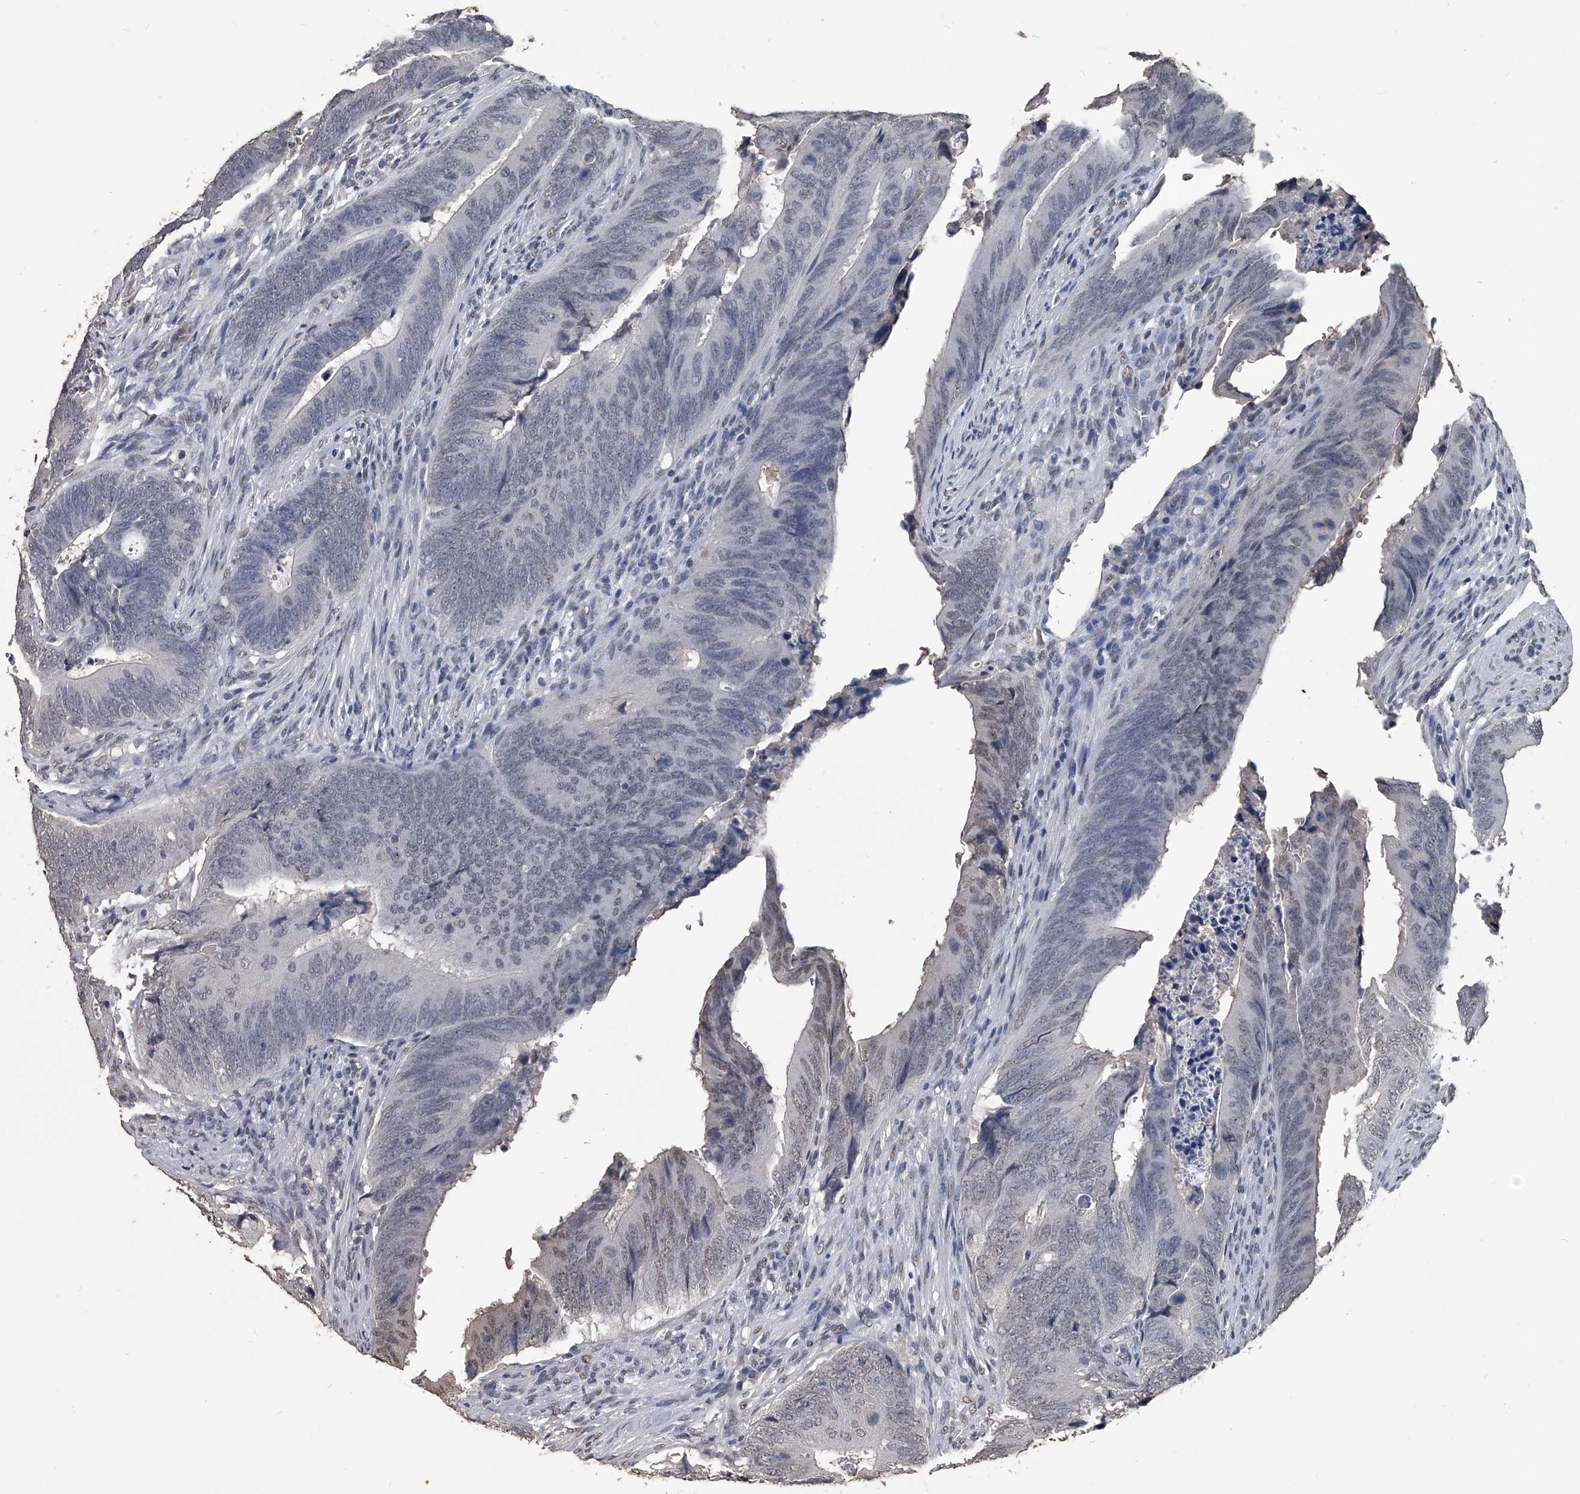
{"staining": {"intensity": "negative", "quantity": "none", "location": "none"}, "tissue": "colorectal cancer", "cell_type": "Tumor cells", "image_type": "cancer", "snomed": [{"axis": "morphology", "description": "Normal tissue, NOS"}, {"axis": "morphology", "description": "Adenocarcinoma, NOS"}, {"axis": "topography", "description": "Colon"}], "caption": "Immunohistochemistry (IHC) micrograph of colorectal adenocarcinoma stained for a protein (brown), which demonstrates no staining in tumor cells.", "gene": "MATR3", "patient": {"sex": "male", "age": 56}}